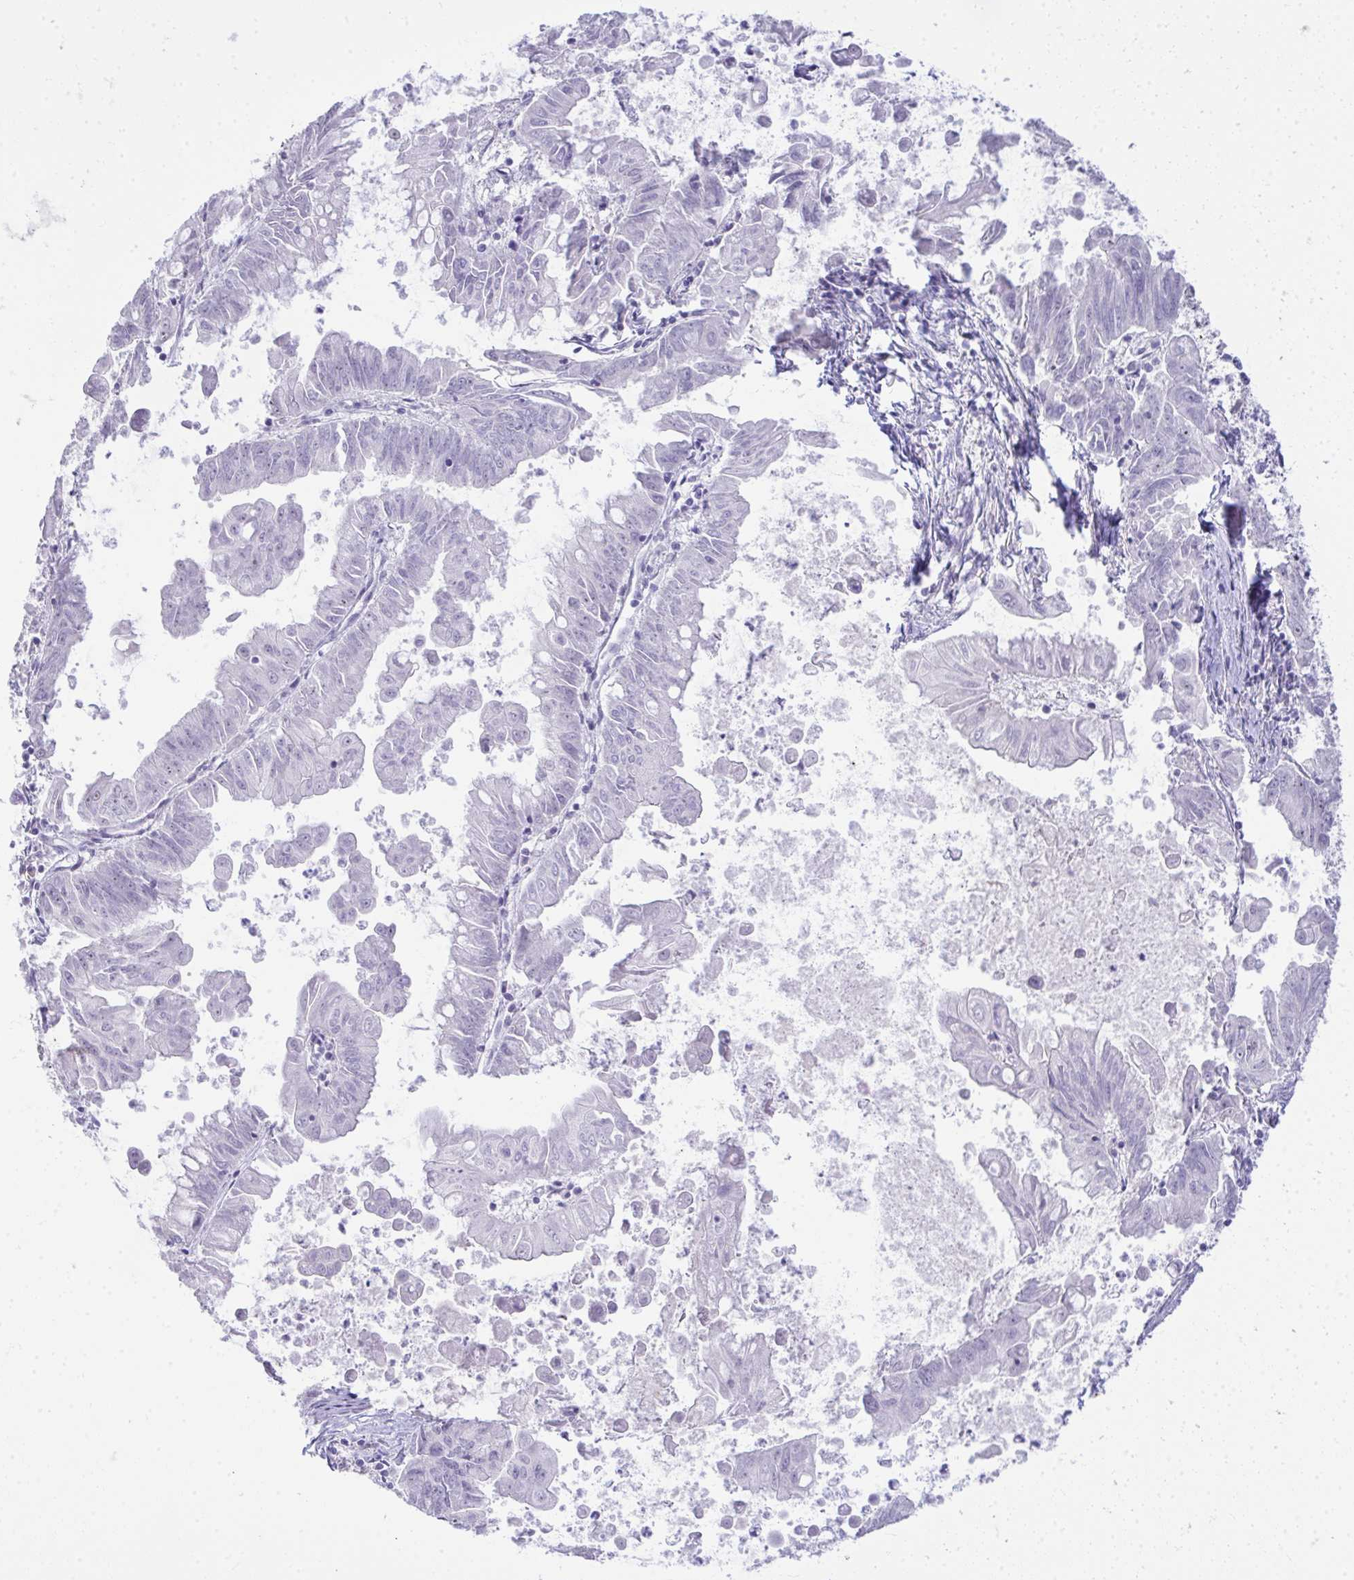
{"staining": {"intensity": "negative", "quantity": "none", "location": "none"}, "tissue": "stomach cancer", "cell_type": "Tumor cells", "image_type": "cancer", "snomed": [{"axis": "morphology", "description": "Adenocarcinoma, NOS"}, {"axis": "topography", "description": "Stomach, upper"}], "caption": "The photomicrograph reveals no significant staining in tumor cells of adenocarcinoma (stomach).", "gene": "EID3", "patient": {"sex": "male", "age": 80}}